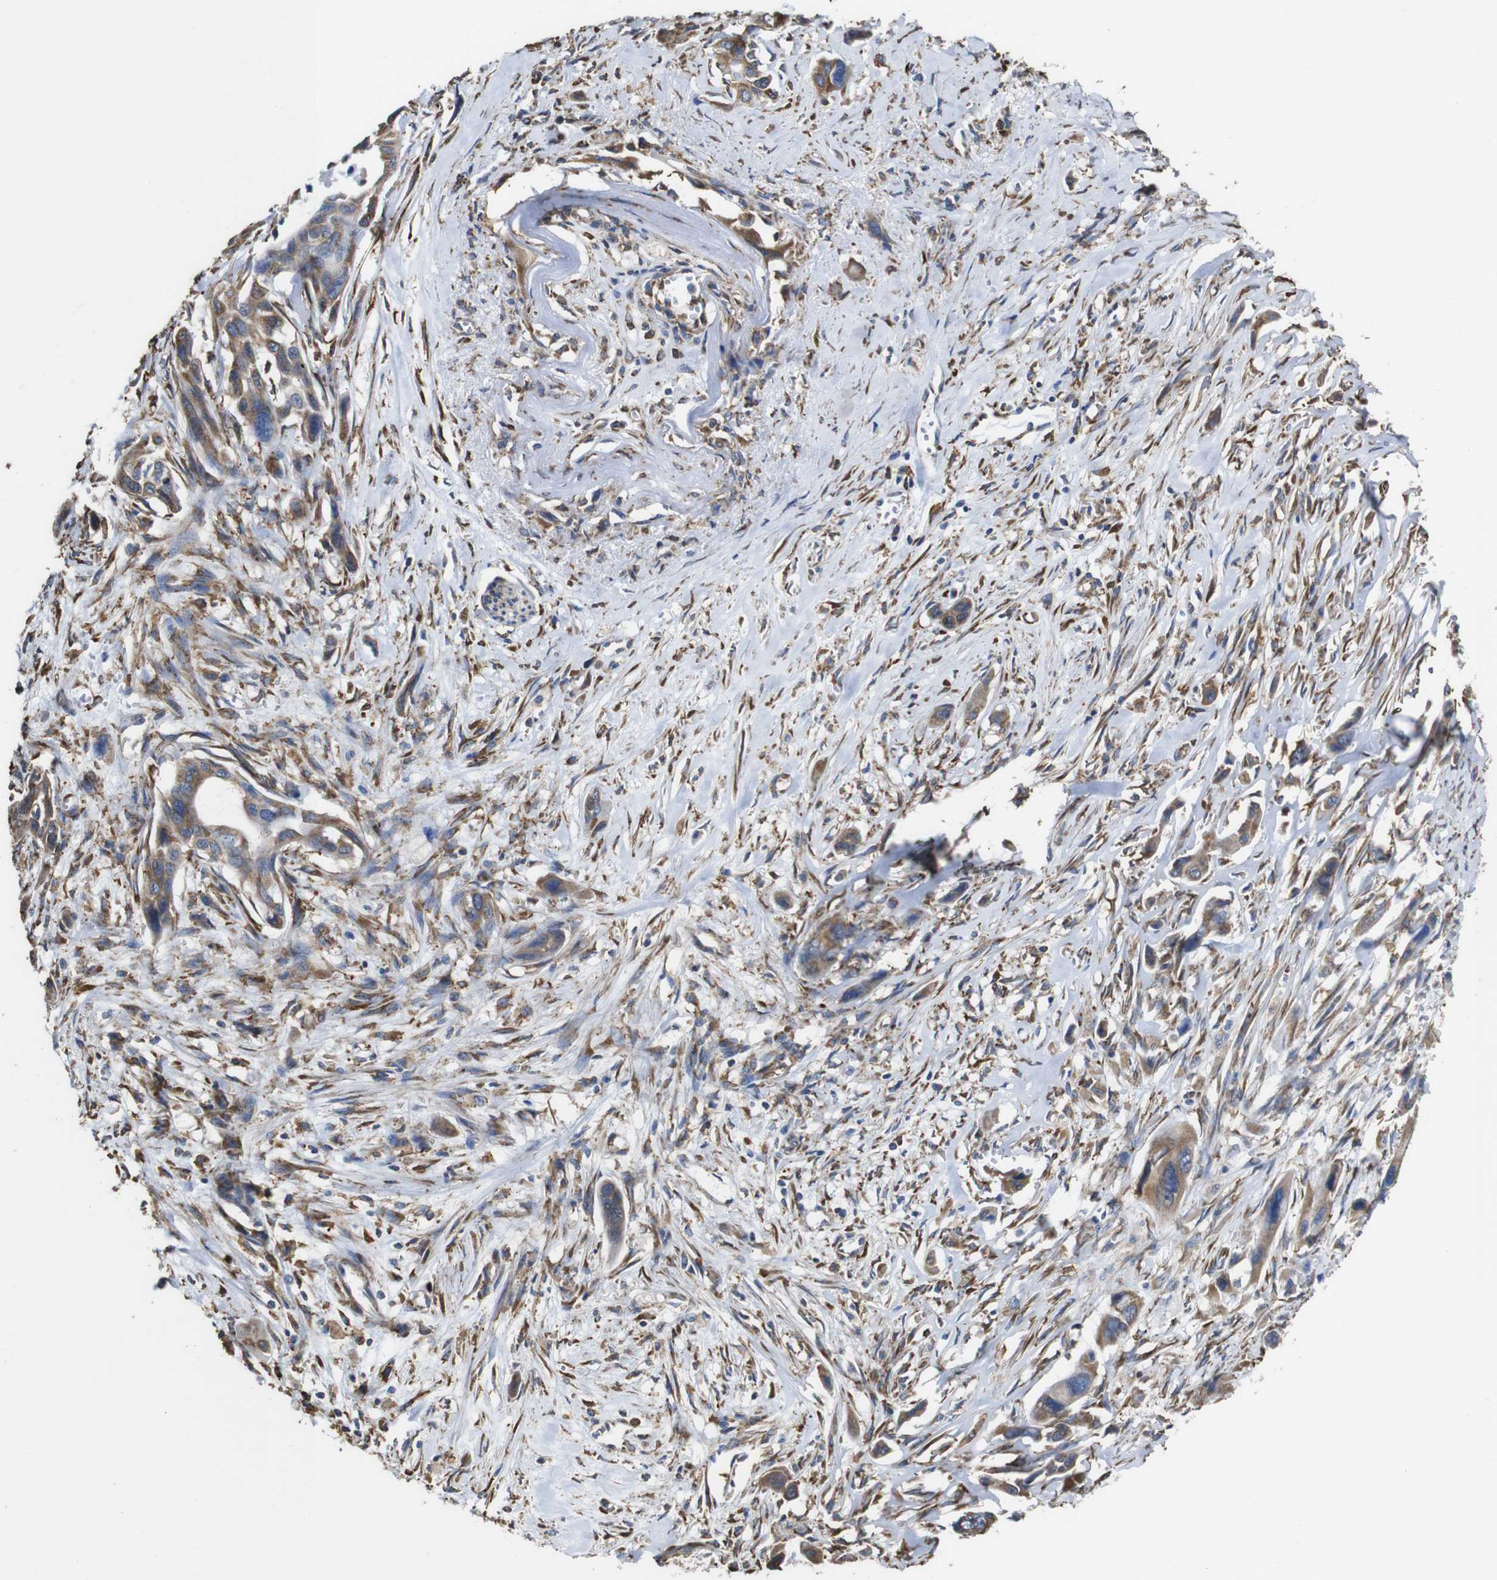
{"staining": {"intensity": "moderate", "quantity": ">75%", "location": "cytoplasmic/membranous"}, "tissue": "pancreatic cancer", "cell_type": "Tumor cells", "image_type": "cancer", "snomed": [{"axis": "morphology", "description": "Adenocarcinoma, NOS"}, {"axis": "topography", "description": "Pancreas"}], "caption": "Protein staining reveals moderate cytoplasmic/membranous positivity in approximately >75% of tumor cells in pancreatic cancer. The protein is stained brown, and the nuclei are stained in blue (DAB (3,3'-diaminobenzidine) IHC with brightfield microscopy, high magnification).", "gene": "PPIB", "patient": {"sex": "male", "age": 73}}